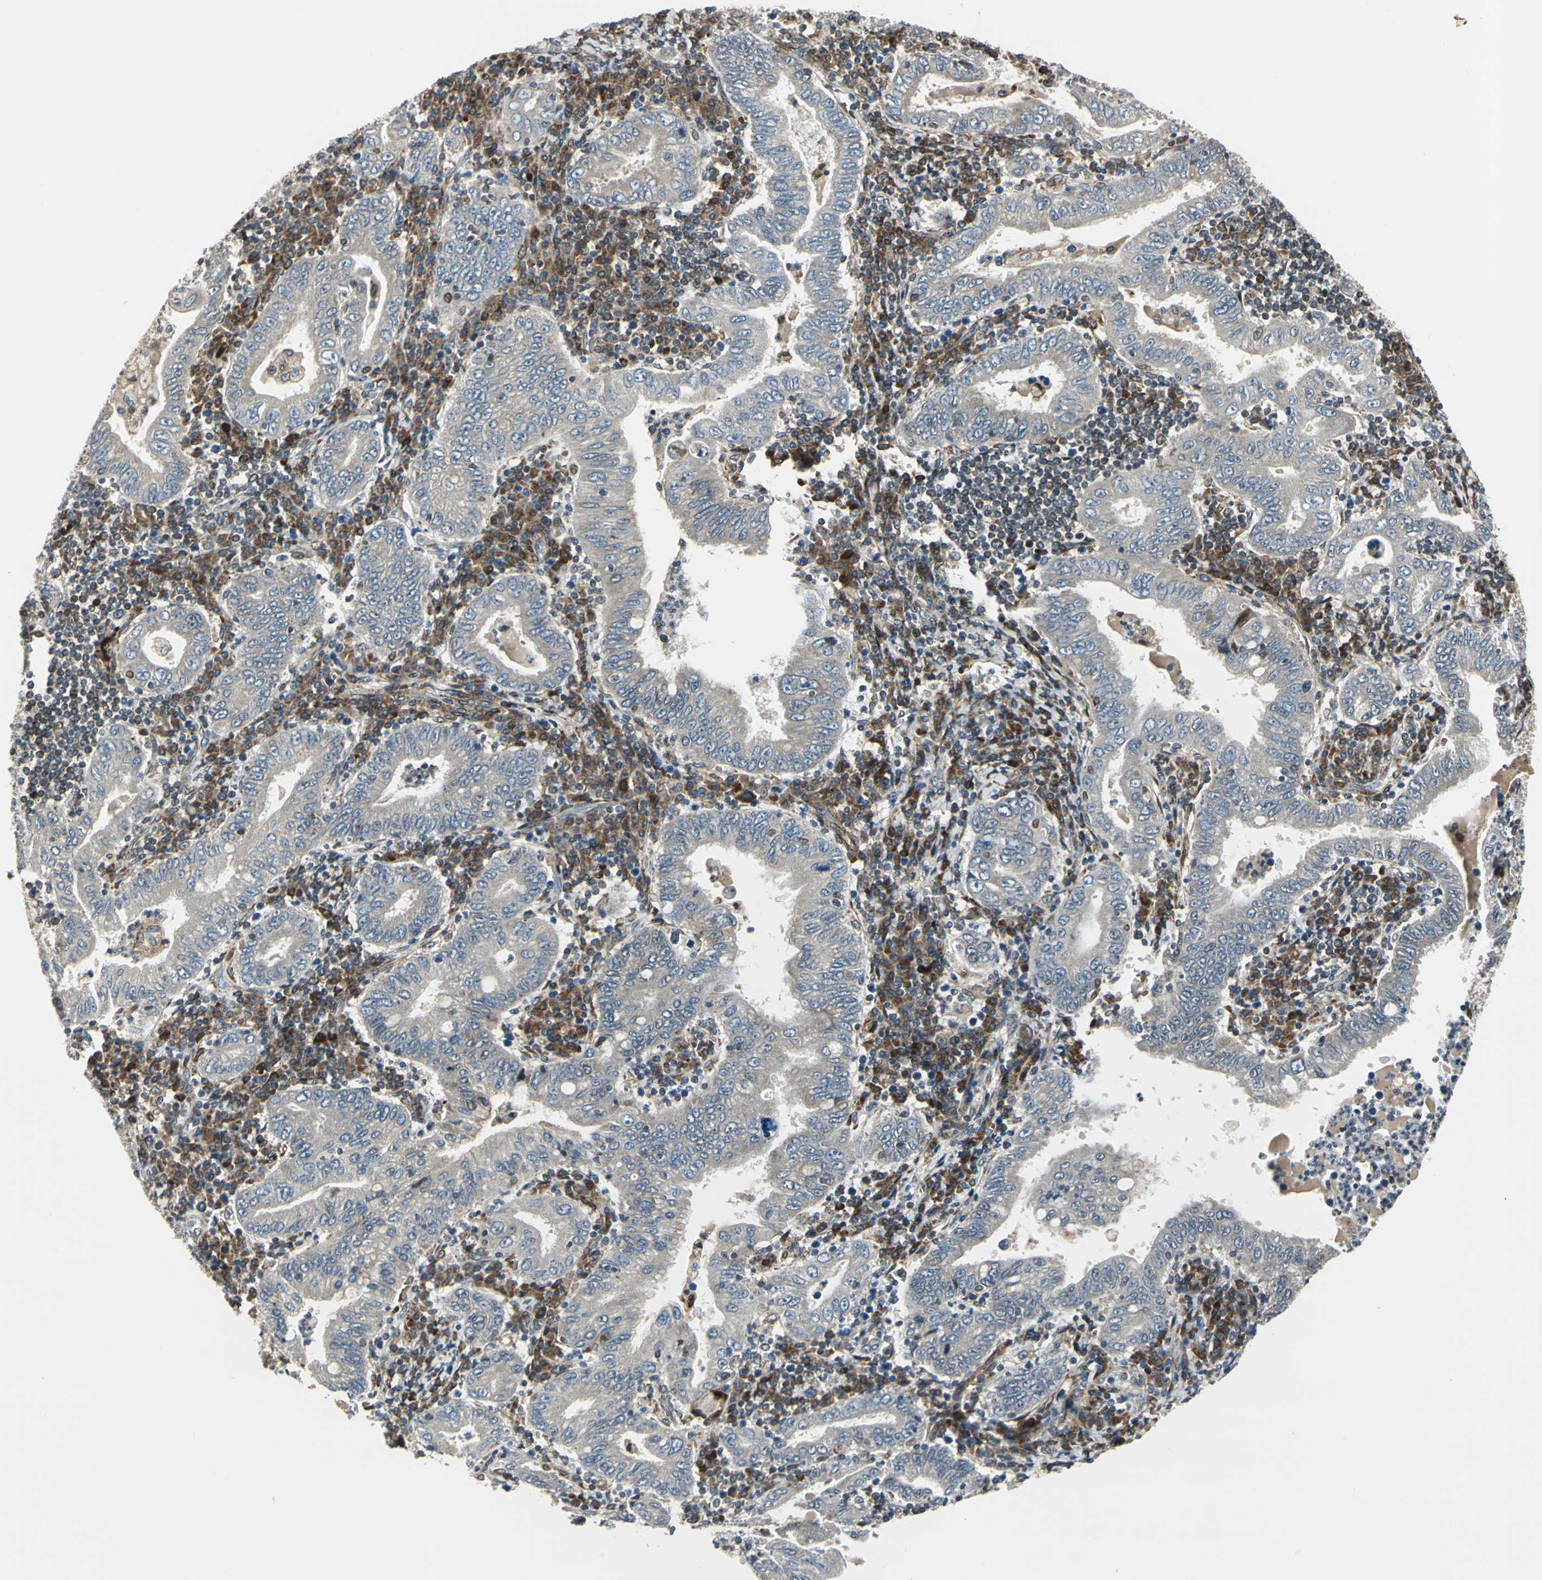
{"staining": {"intensity": "weak", "quantity": "<25%", "location": "cytoplasmic/membranous"}, "tissue": "stomach cancer", "cell_type": "Tumor cells", "image_type": "cancer", "snomed": [{"axis": "morphology", "description": "Normal tissue, NOS"}, {"axis": "morphology", "description": "Adenocarcinoma, NOS"}, {"axis": "topography", "description": "Esophagus"}, {"axis": "topography", "description": "Stomach, upper"}, {"axis": "topography", "description": "Peripheral nerve tissue"}], "caption": "There is no significant expression in tumor cells of adenocarcinoma (stomach).", "gene": "HTATIP2", "patient": {"sex": "male", "age": 62}}